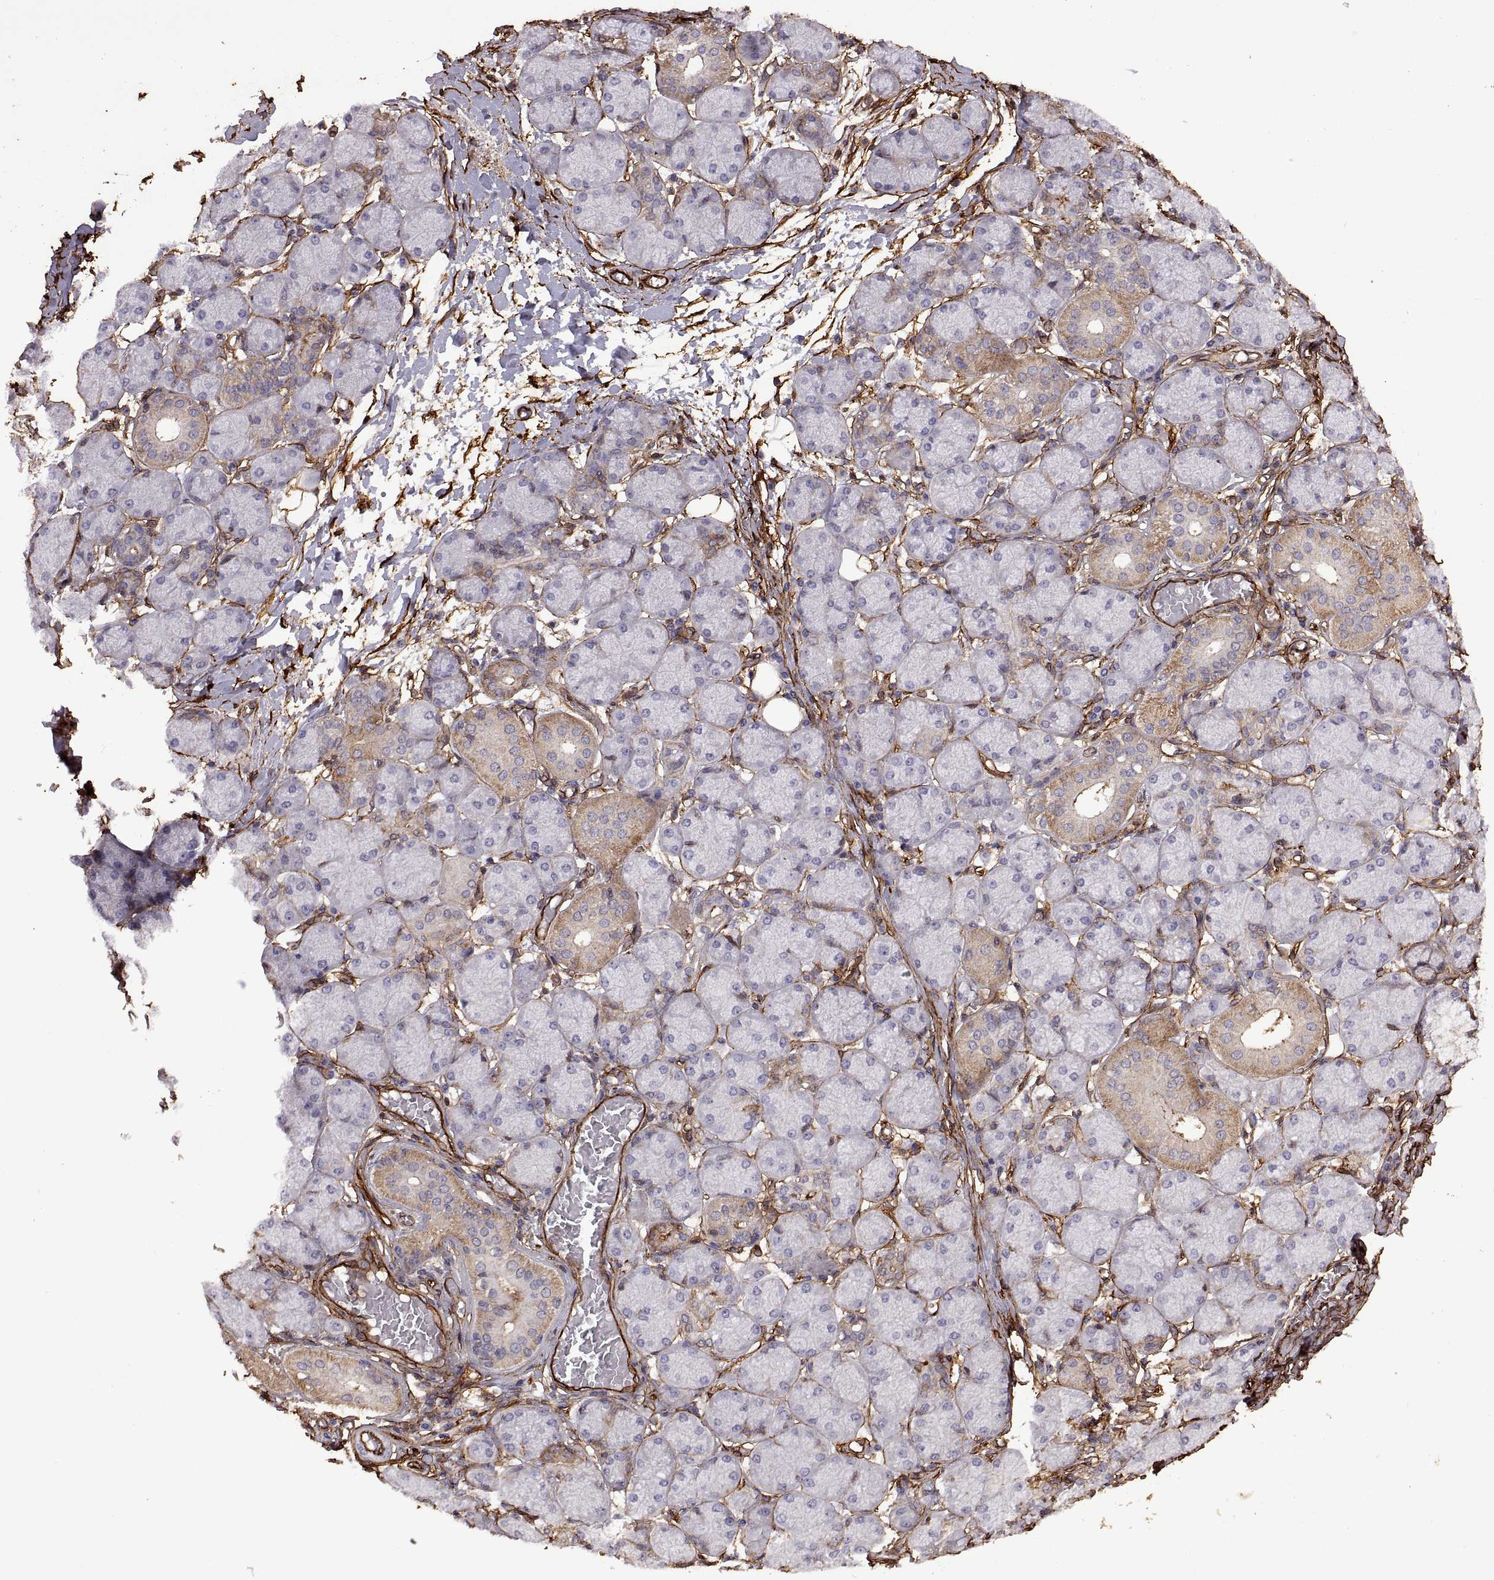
{"staining": {"intensity": "weak", "quantity": "25%-75%", "location": "cytoplasmic/membranous"}, "tissue": "salivary gland", "cell_type": "Glandular cells", "image_type": "normal", "snomed": [{"axis": "morphology", "description": "Normal tissue, NOS"}, {"axis": "topography", "description": "Salivary gland"}, {"axis": "topography", "description": "Peripheral nerve tissue"}], "caption": "Immunohistochemistry image of normal salivary gland: salivary gland stained using immunohistochemistry (IHC) displays low levels of weak protein expression localized specifically in the cytoplasmic/membranous of glandular cells, appearing as a cytoplasmic/membranous brown color.", "gene": "S100A10", "patient": {"sex": "female", "age": 24}}